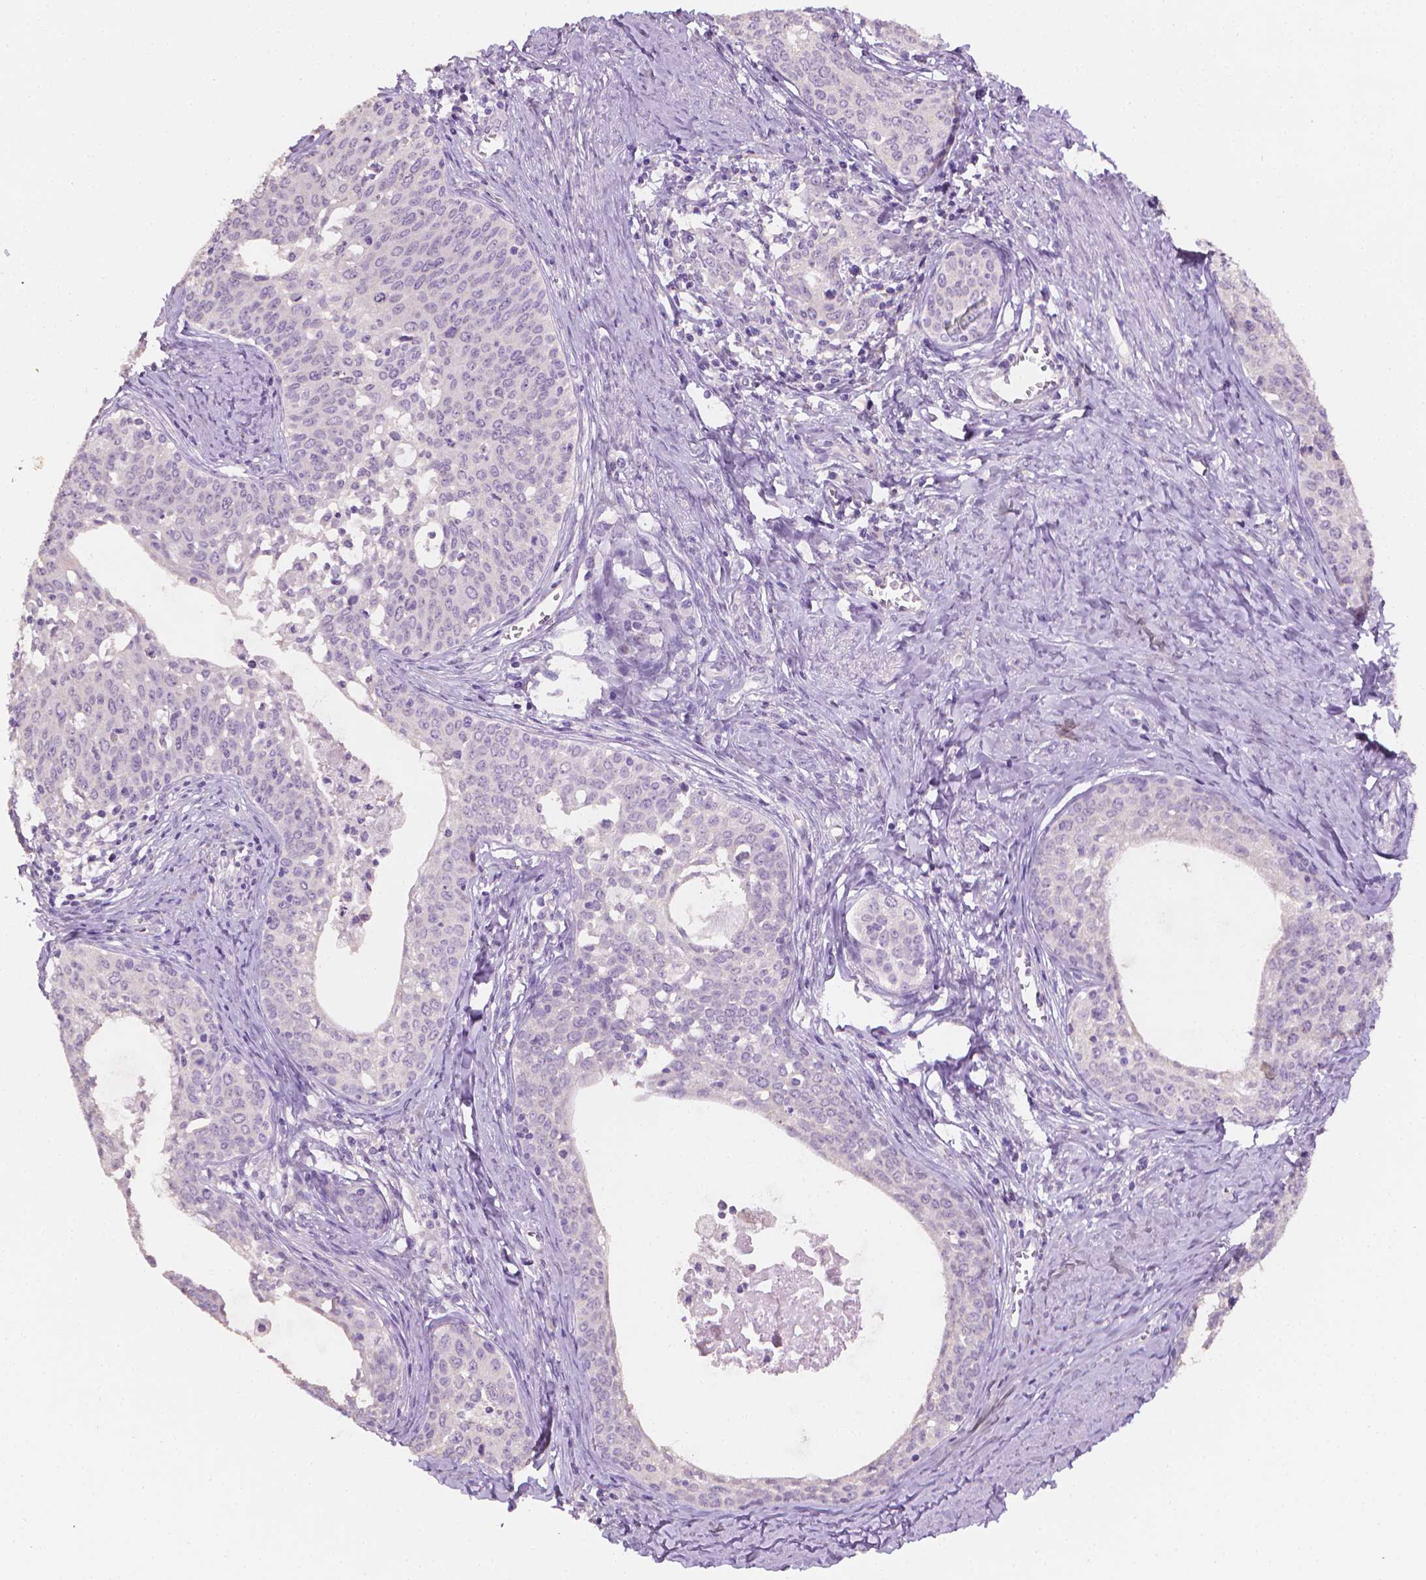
{"staining": {"intensity": "negative", "quantity": "none", "location": "none"}, "tissue": "cervical cancer", "cell_type": "Tumor cells", "image_type": "cancer", "snomed": [{"axis": "morphology", "description": "Squamous cell carcinoma, NOS"}, {"axis": "morphology", "description": "Adenocarcinoma, NOS"}, {"axis": "topography", "description": "Cervix"}], "caption": "IHC histopathology image of cervical cancer stained for a protein (brown), which reveals no staining in tumor cells.", "gene": "FASN", "patient": {"sex": "female", "age": 52}}